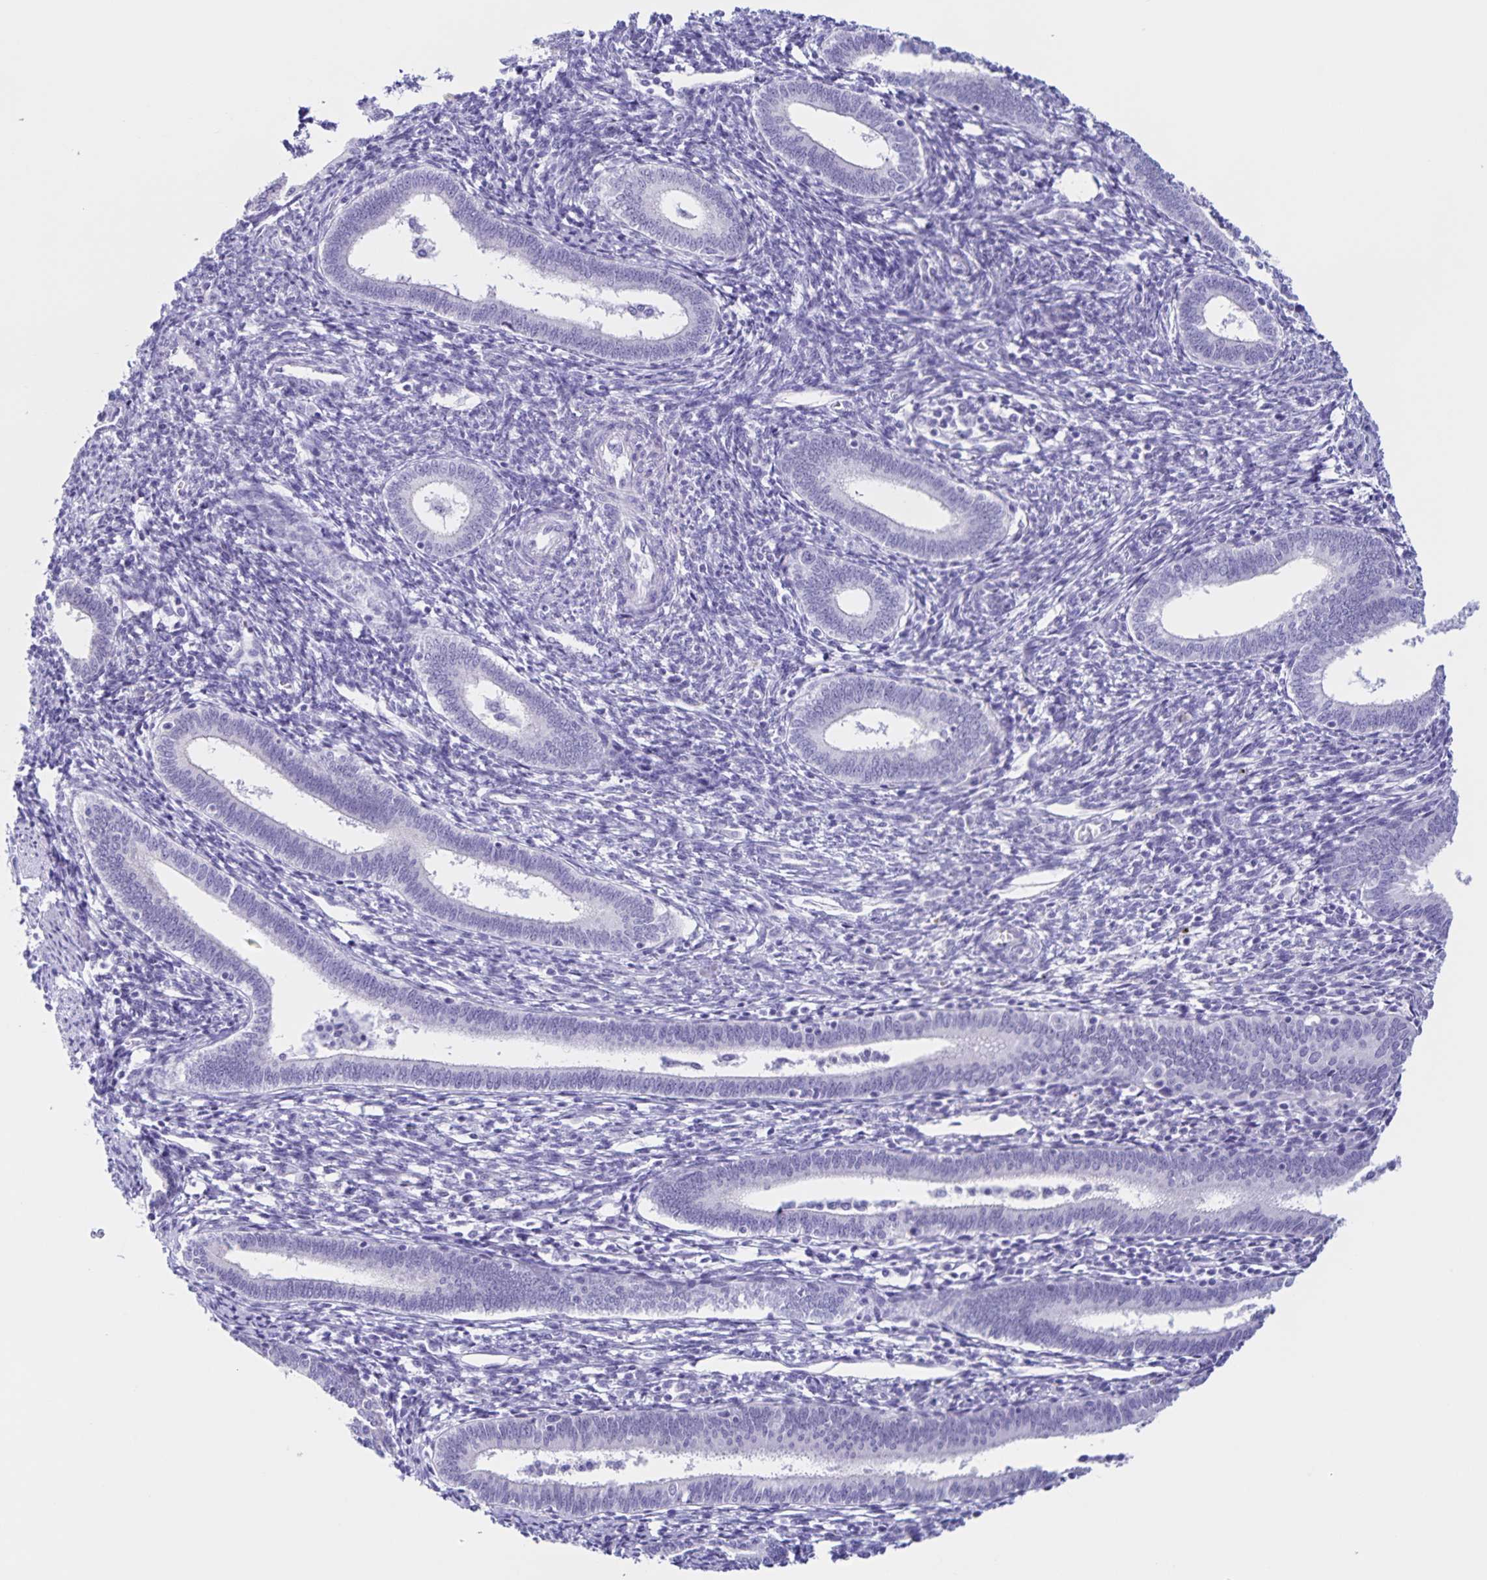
{"staining": {"intensity": "negative", "quantity": "none", "location": "none"}, "tissue": "endometrium", "cell_type": "Cells in endometrial stroma", "image_type": "normal", "snomed": [{"axis": "morphology", "description": "Normal tissue, NOS"}, {"axis": "topography", "description": "Endometrium"}], "caption": "Cells in endometrial stroma are negative for protein expression in benign human endometrium. (Immunohistochemistry (ihc), brightfield microscopy, high magnification).", "gene": "FAM170A", "patient": {"sex": "female", "age": 41}}